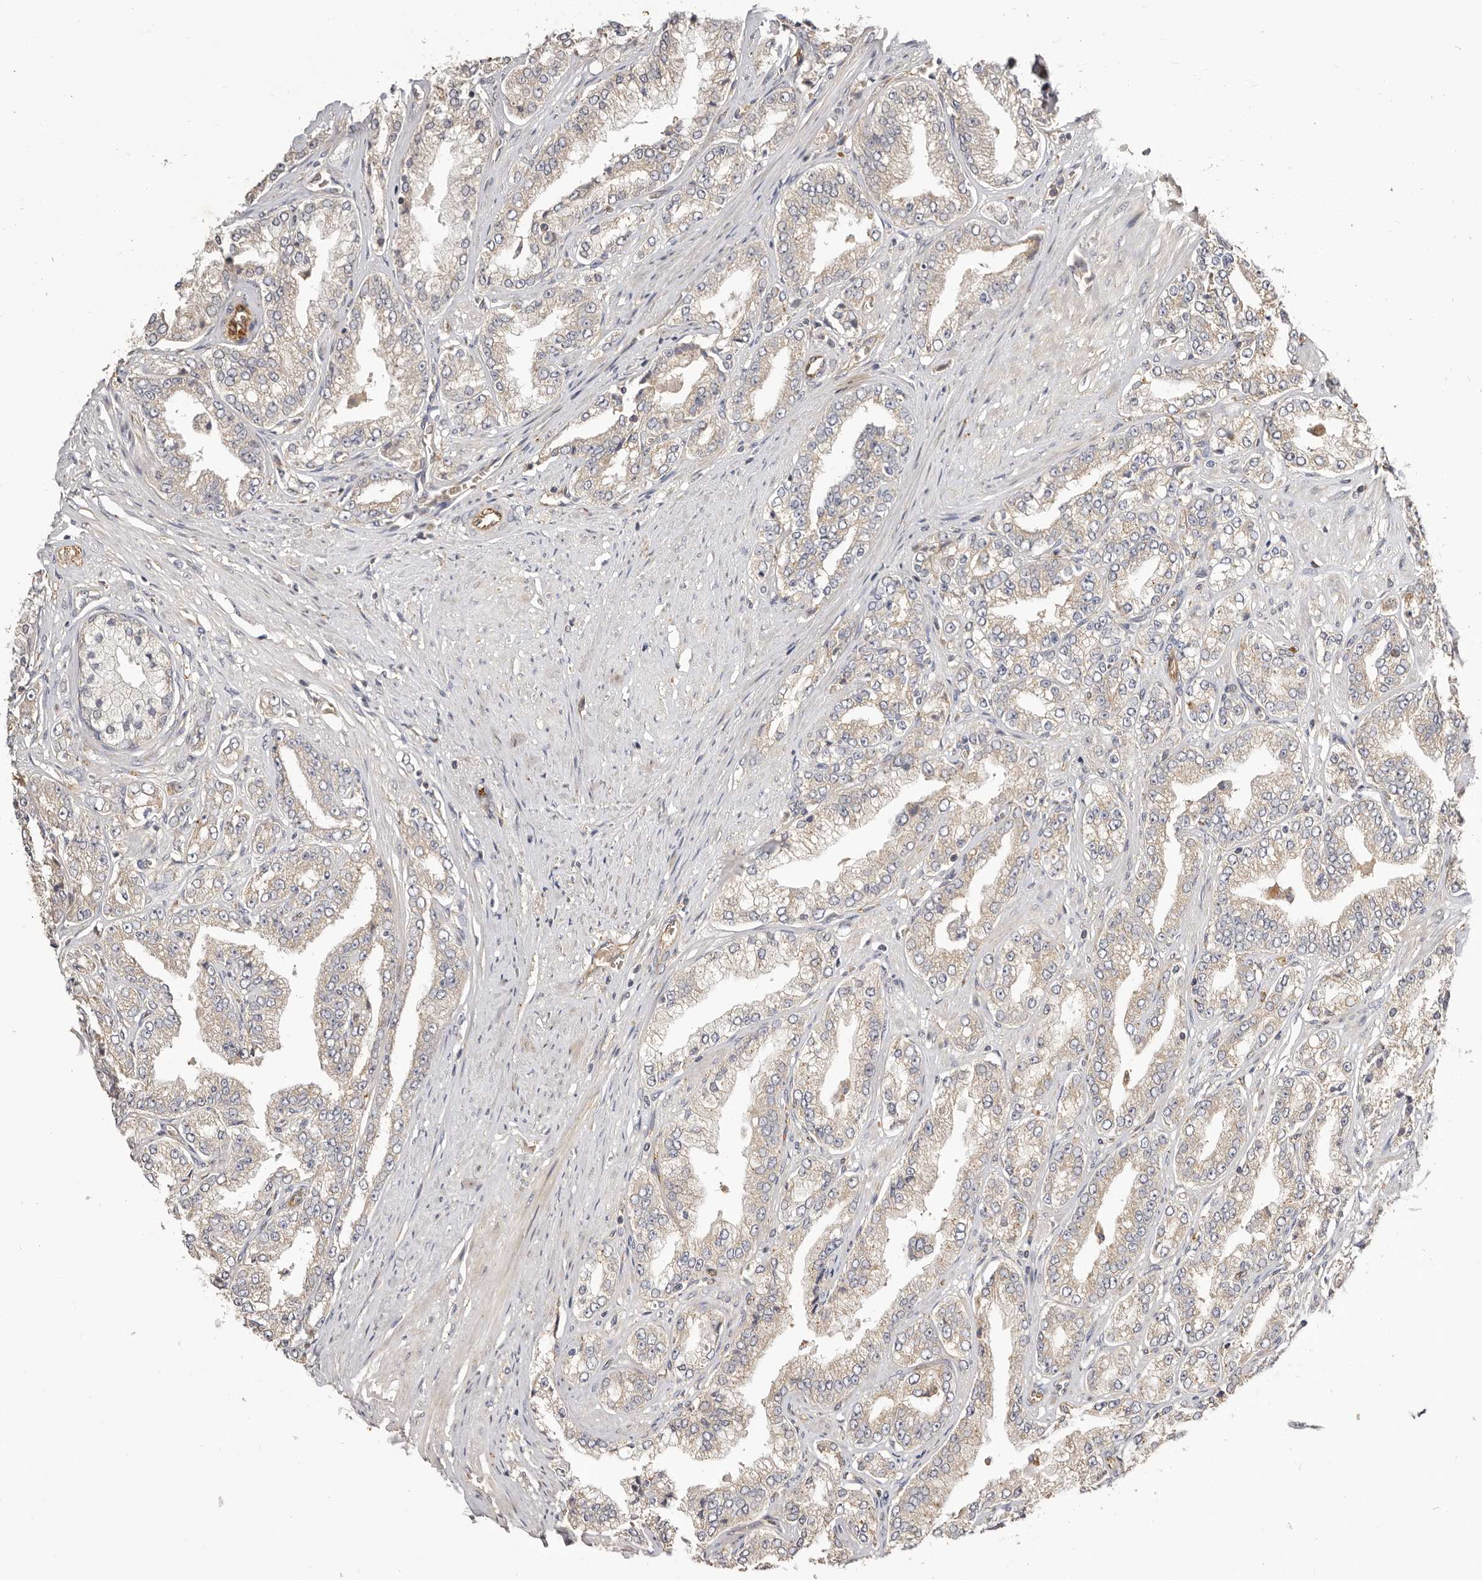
{"staining": {"intensity": "weak", "quantity": "<25%", "location": "cytoplasmic/membranous"}, "tissue": "prostate cancer", "cell_type": "Tumor cells", "image_type": "cancer", "snomed": [{"axis": "morphology", "description": "Adenocarcinoma, High grade"}, {"axis": "topography", "description": "Prostate"}], "caption": "This image is of prostate high-grade adenocarcinoma stained with immunohistochemistry (IHC) to label a protein in brown with the nuclei are counter-stained blue. There is no expression in tumor cells. (Immunohistochemistry, brightfield microscopy, high magnification).", "gene": "ADAMTS9", "patient": {"sex": "male", "age": 71}}